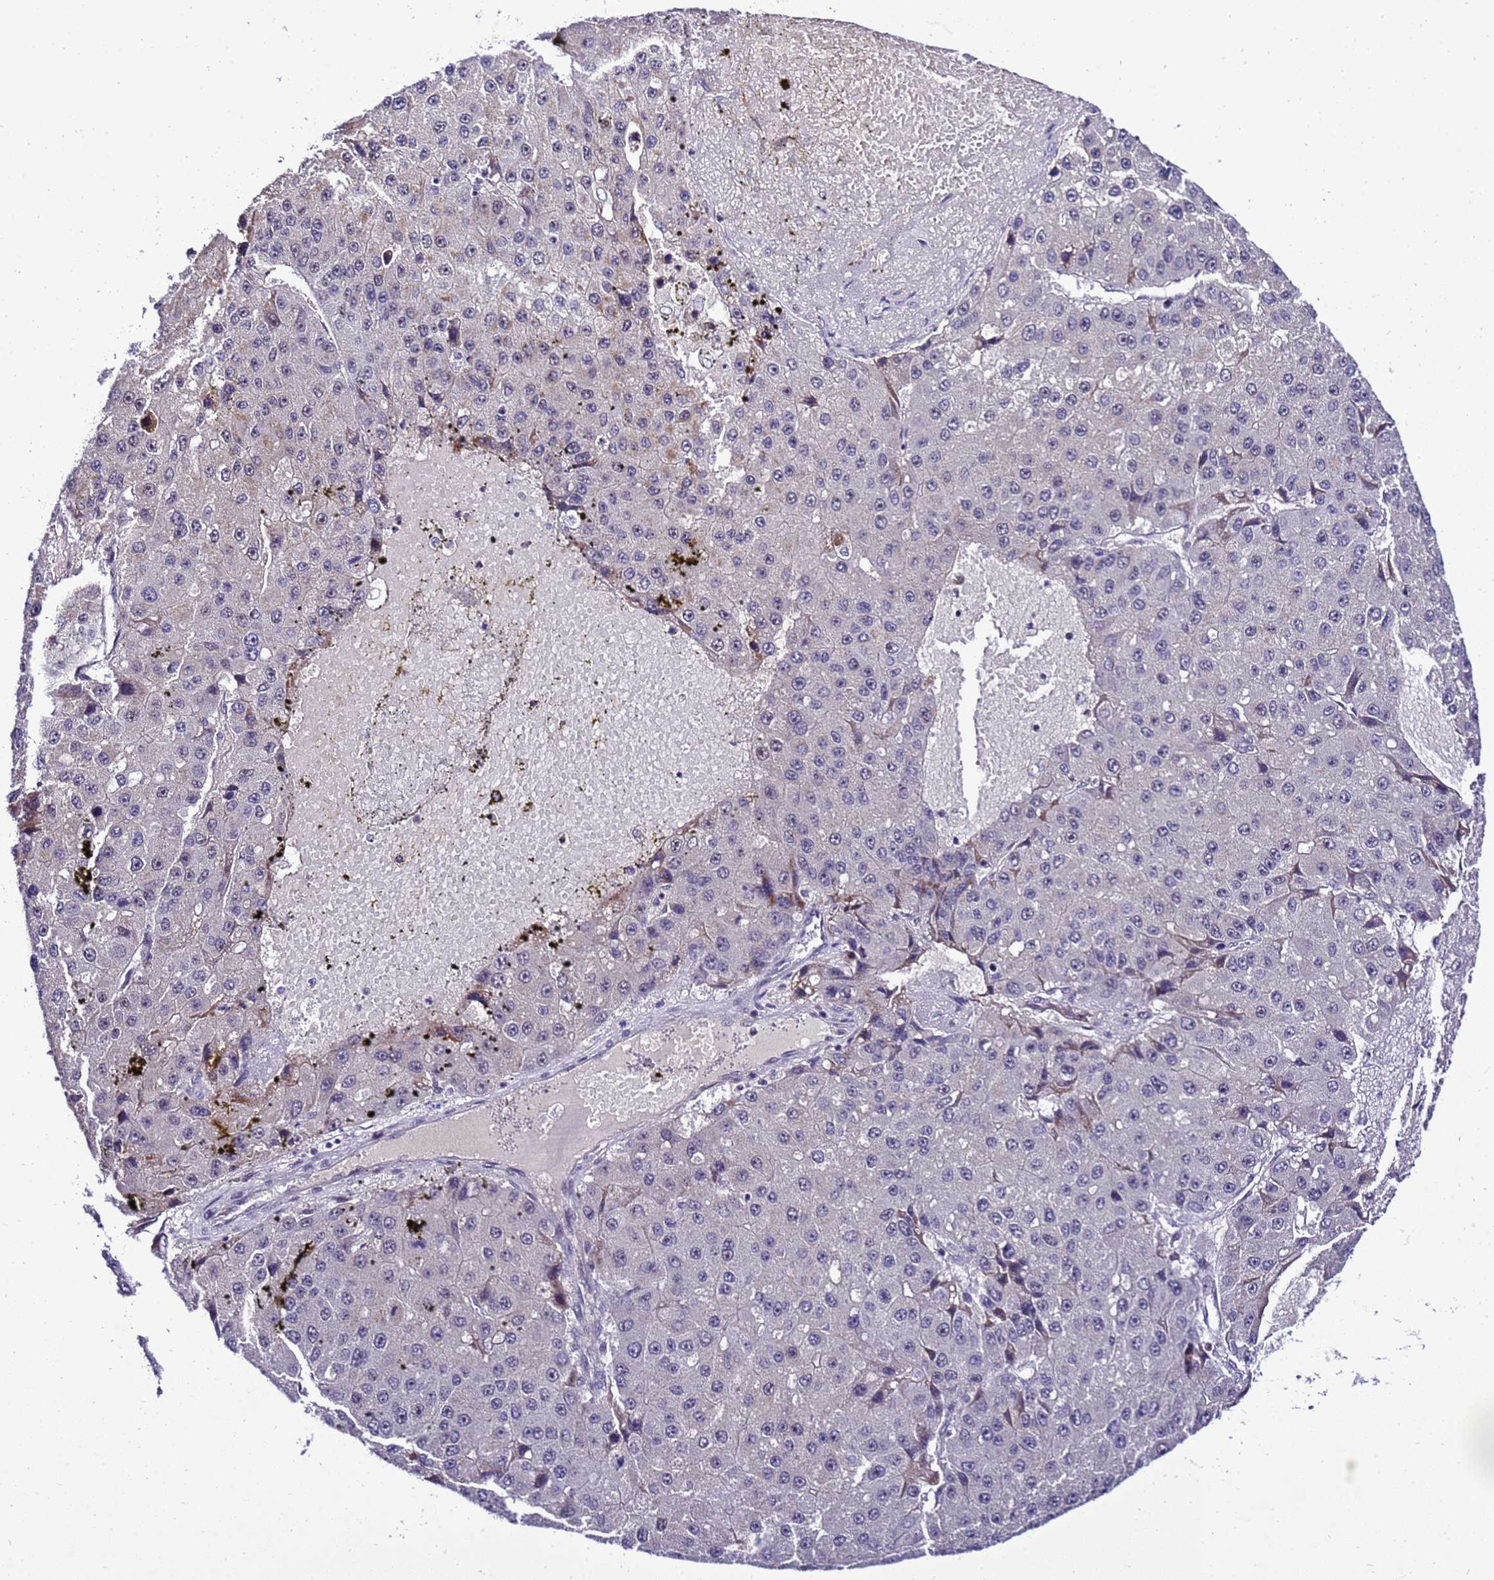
{"staining": {"intensity": "negative", "quantity": "none", "location": "none"}, "tissue": "liver cancer", "cell_type": "Tumor cells", "image_type": "cancer", "snomed": [{"axis": "morphology", "description": "Carcinoma, Hepatocellular, NOS"}, {"axis": "topography", "description": "Liver"}], "caption": "This is an immunohistochemistry (IHC) image of human hepatocellular carcinoma (liver). There is no expression in tumor cells.", "gene": "C19orf47", "patient": {"sex": "female", "age": 73}}